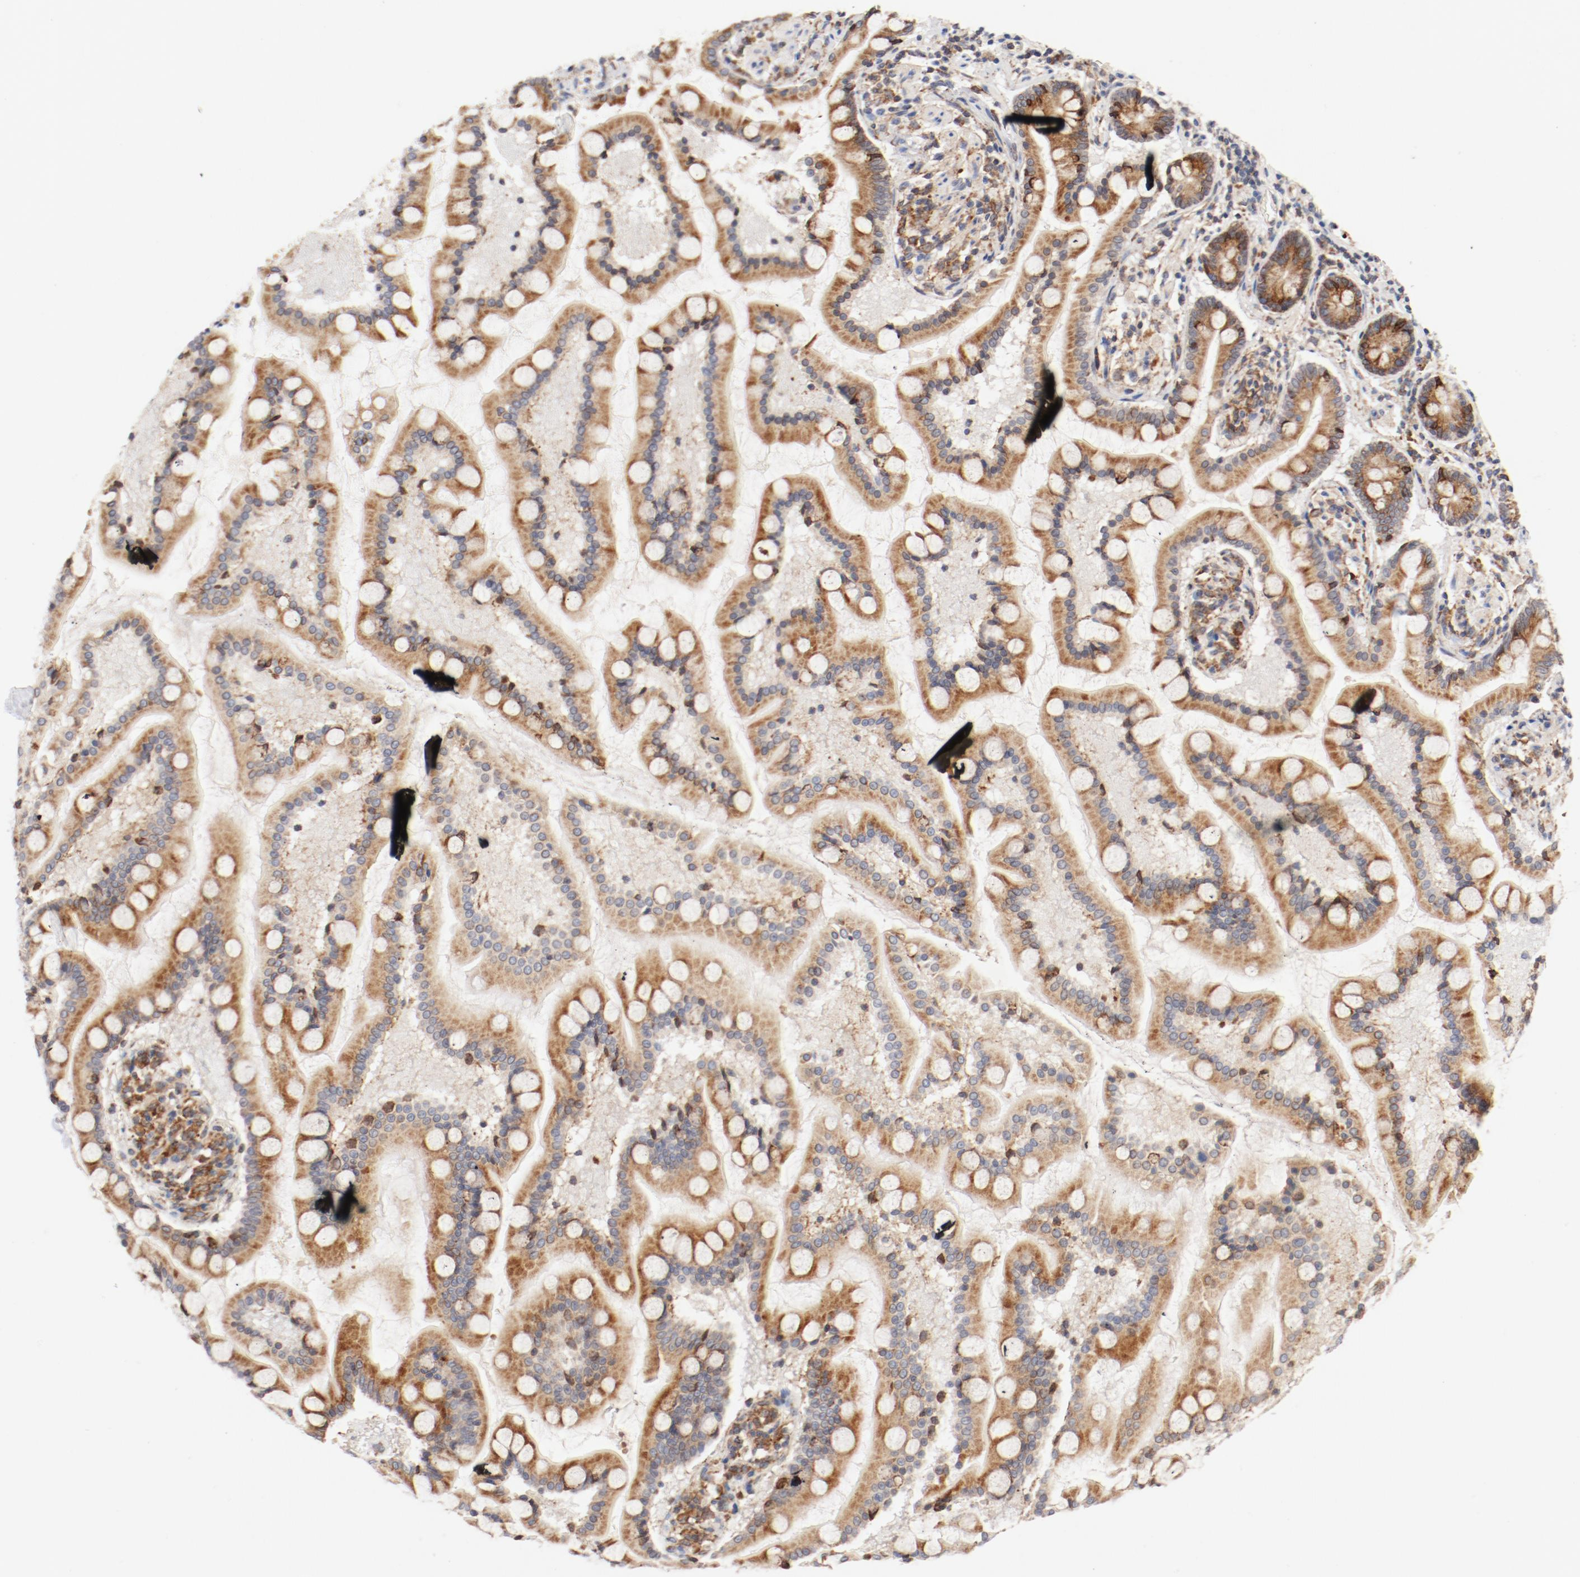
{"staining": {"intensity": "moderate", "quantity": ">75%", "location": "cytoplasmic/membranous"}, "tissue": "small intestine", "cell_type": "Glandular cells", "image_type": "normal", "snomed": [{"axis": "morphology", "description": "Normal tissue, NOS"}, {"axis": "topography", "description": "Small intestine"}], "caption": "Small intestine stained with DAB immunohistochemistry (IHC) displays medium levels of moderate cytoplasmic/membranous staining in about >75% of glandular cells.", "gene": "PDPK1", "patient": {"sex": "male", "age": 41}}